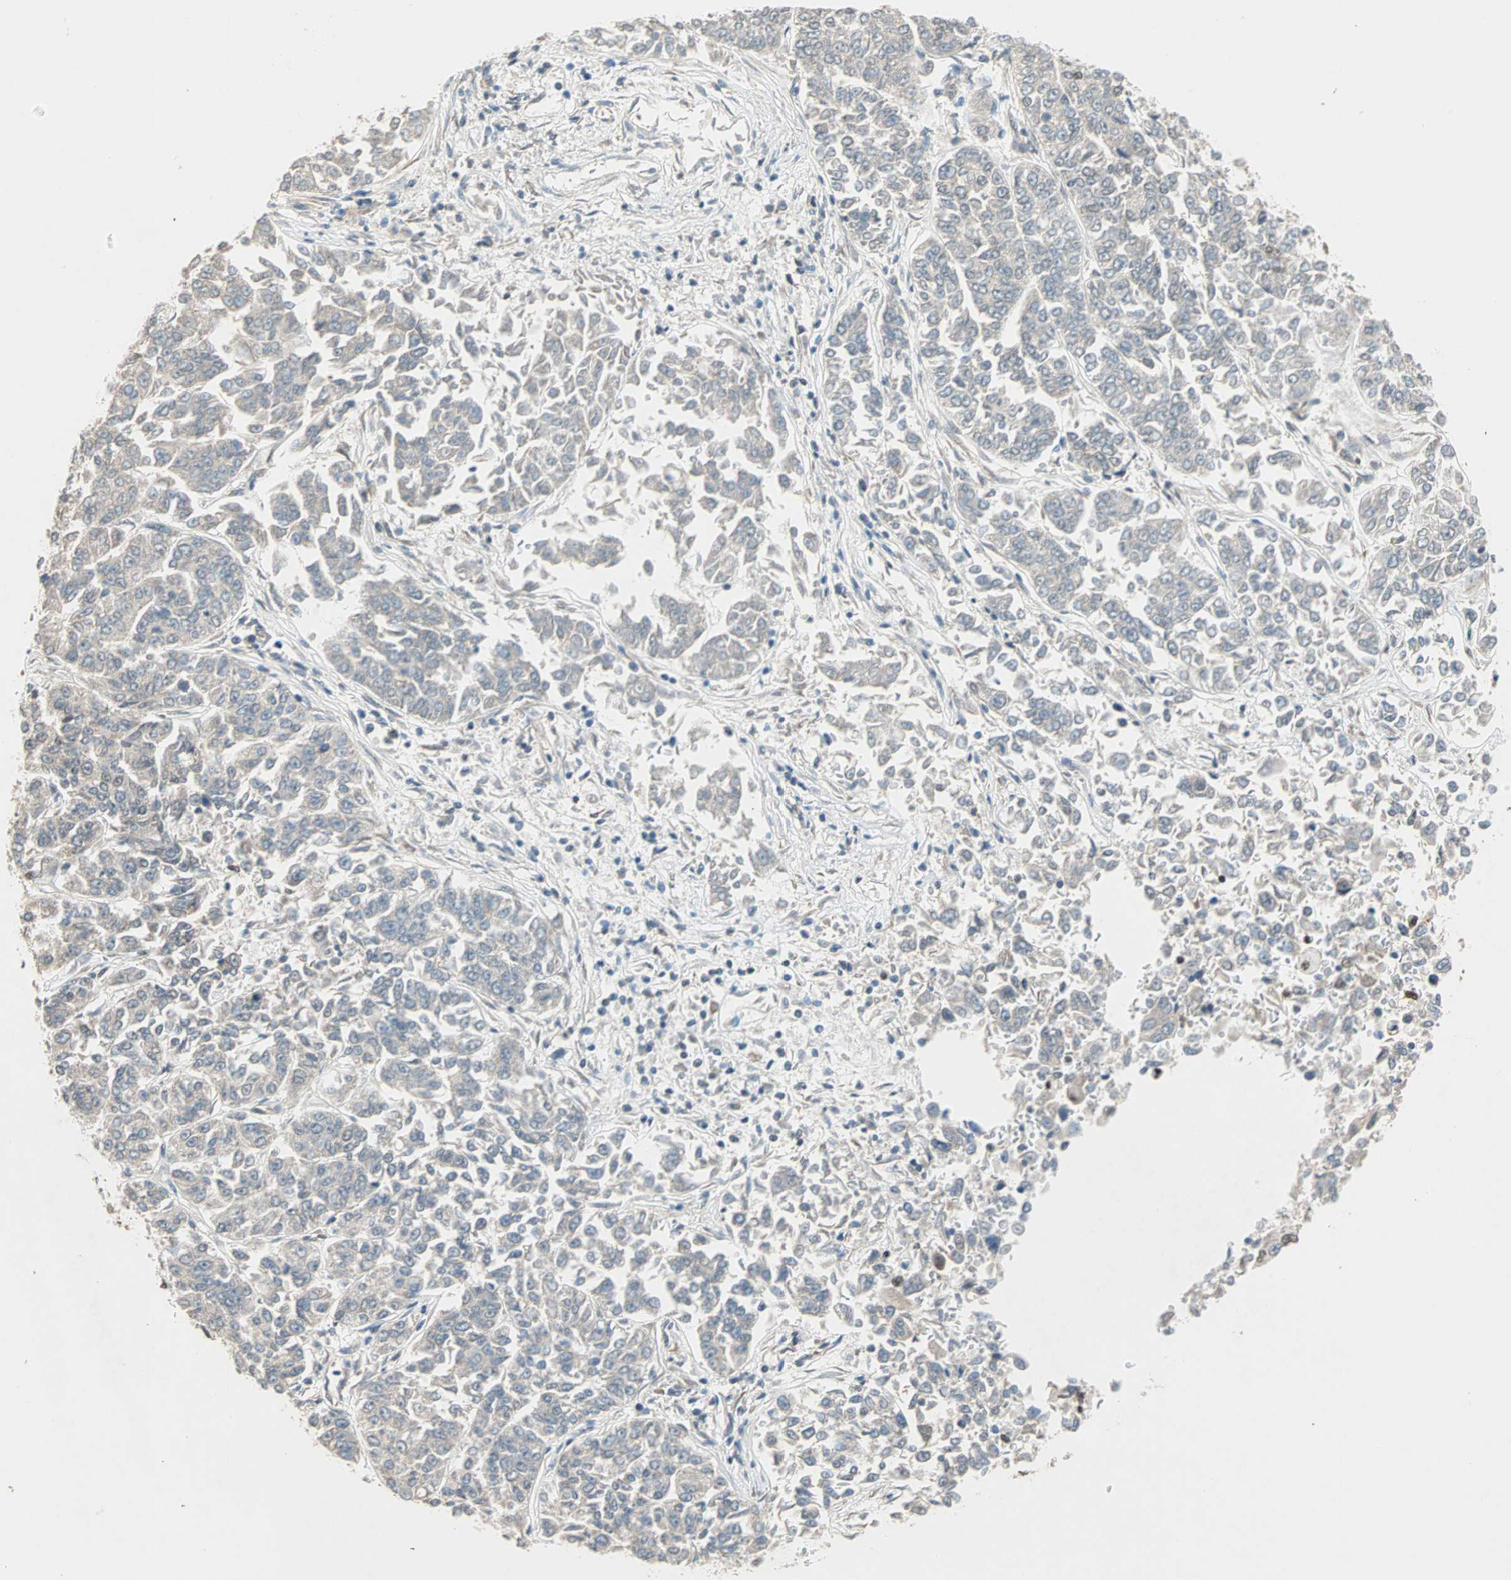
{"staining": {"intensity": "moderate", "quantity": "<25%", "location": "nuclear"}, "tissue": "lung cancer", "cell_type": "Tumor cells", "image_type": "cancer", "snomed": [{"axis": "morphology", "description": "Adenocarcinoma, NOS"}, {"axis": "topography", "description": "Lung"}], "caption": "Immunohistochemistry staining of lung cancer, which demonstrates low levels of moderate nuclear staining in about <25% of tumor cells indicating moderate nuclear protein staining. The staining was performed using DAB (3,3'-diaminobenzidine) (brown) for protein detection and nuclei were counterstained in hematoxylin (blue).", "gene": "DAZAP1", "patient": {"sex": "male", "age": 84}}